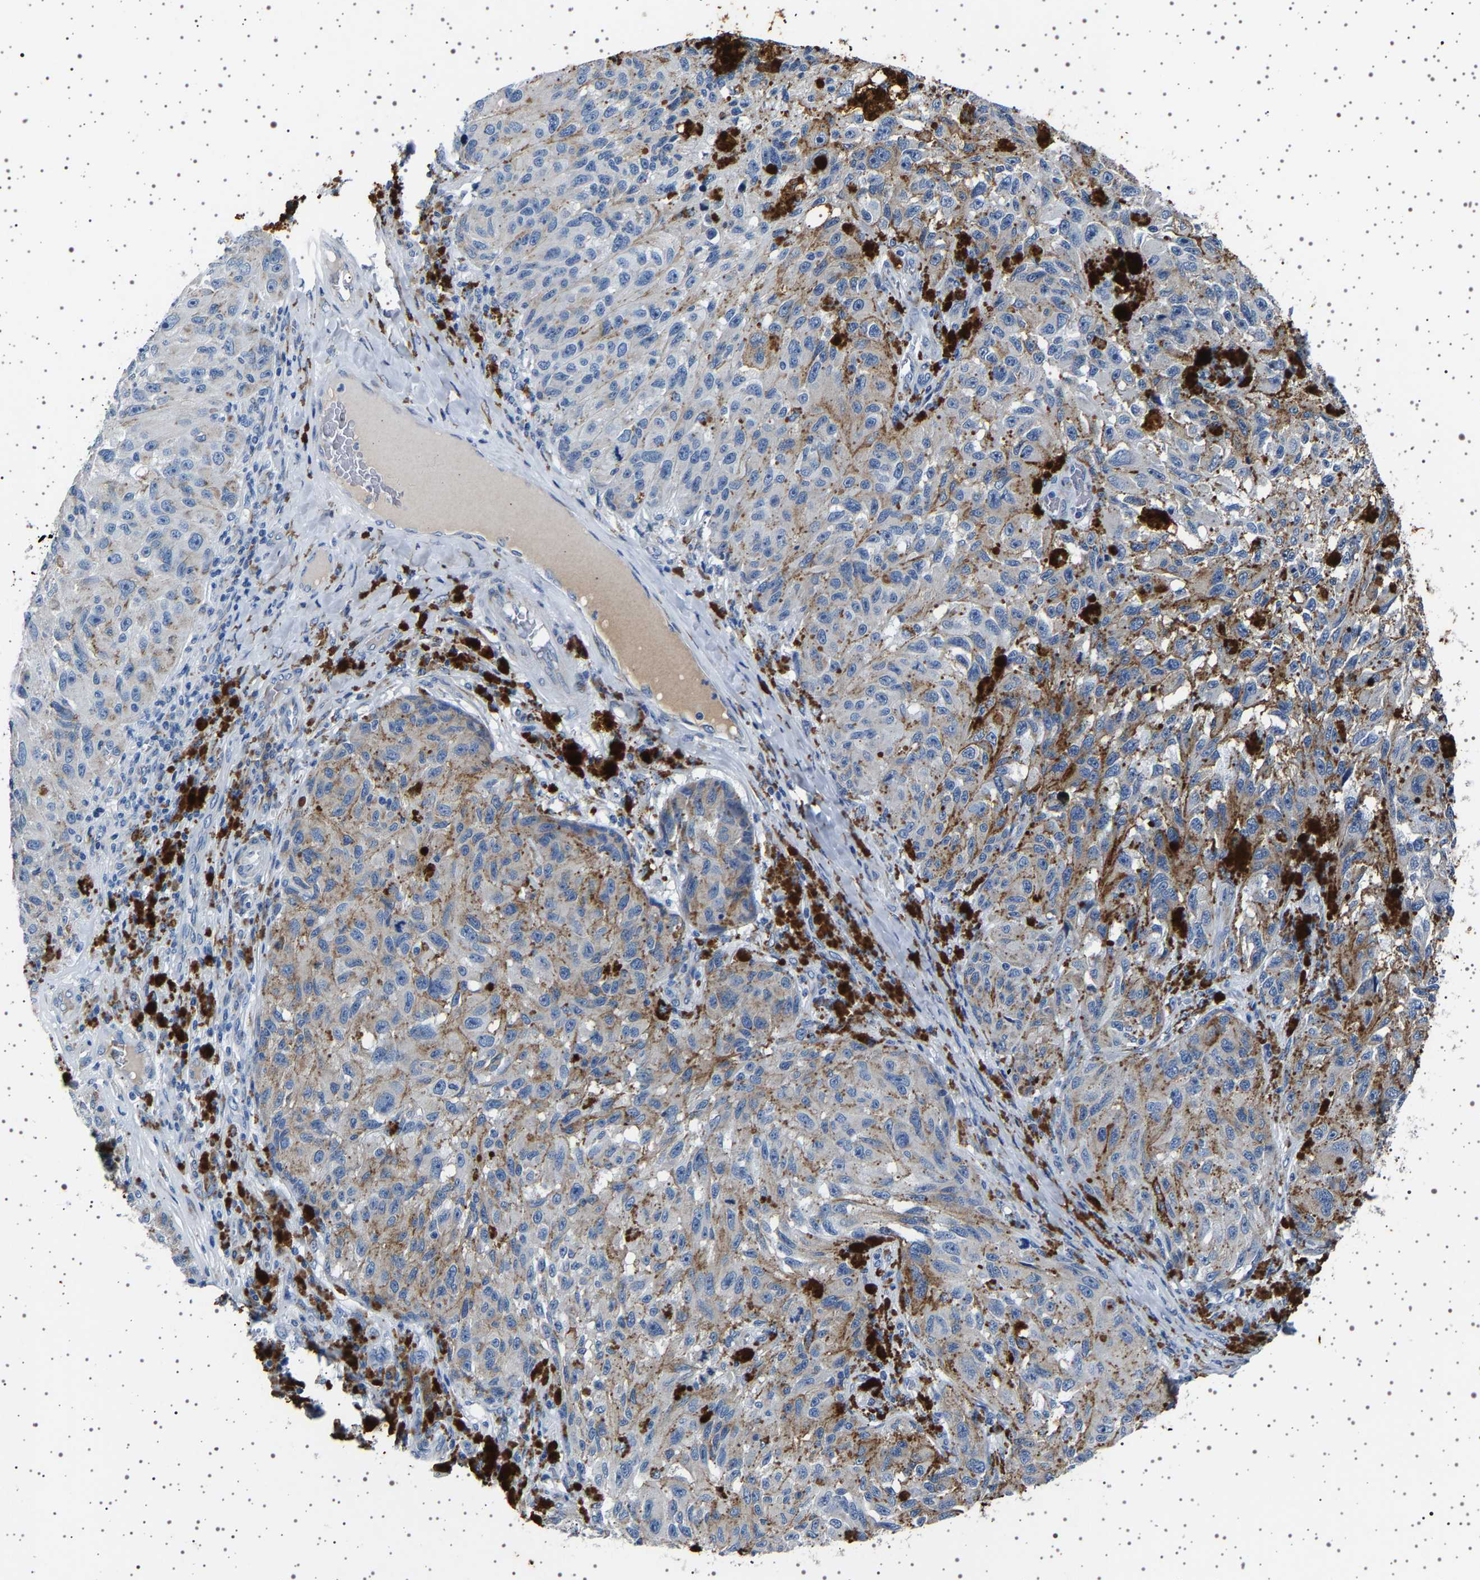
{"staining": {"intensity": "weak", "quantity": "25%-75%", "location": "cytoplasmic/membranous"}, "tissue": "melanoma", "cell_type": "Tumor cells", "image_type": "cancer", "snomed": [{"axis": "morphology", "description": "Malignant melanoma, NOS"}, {"axis": "topography", "description": "Skin"}], "caption": "The histopathology image displays a brown stain indicating the presence of a protein in the cytoplasmic/membranous of tumor cells in malignant melanoma.", "gene": "FTCD", "patient": {"sex": "female", "age": 73}}